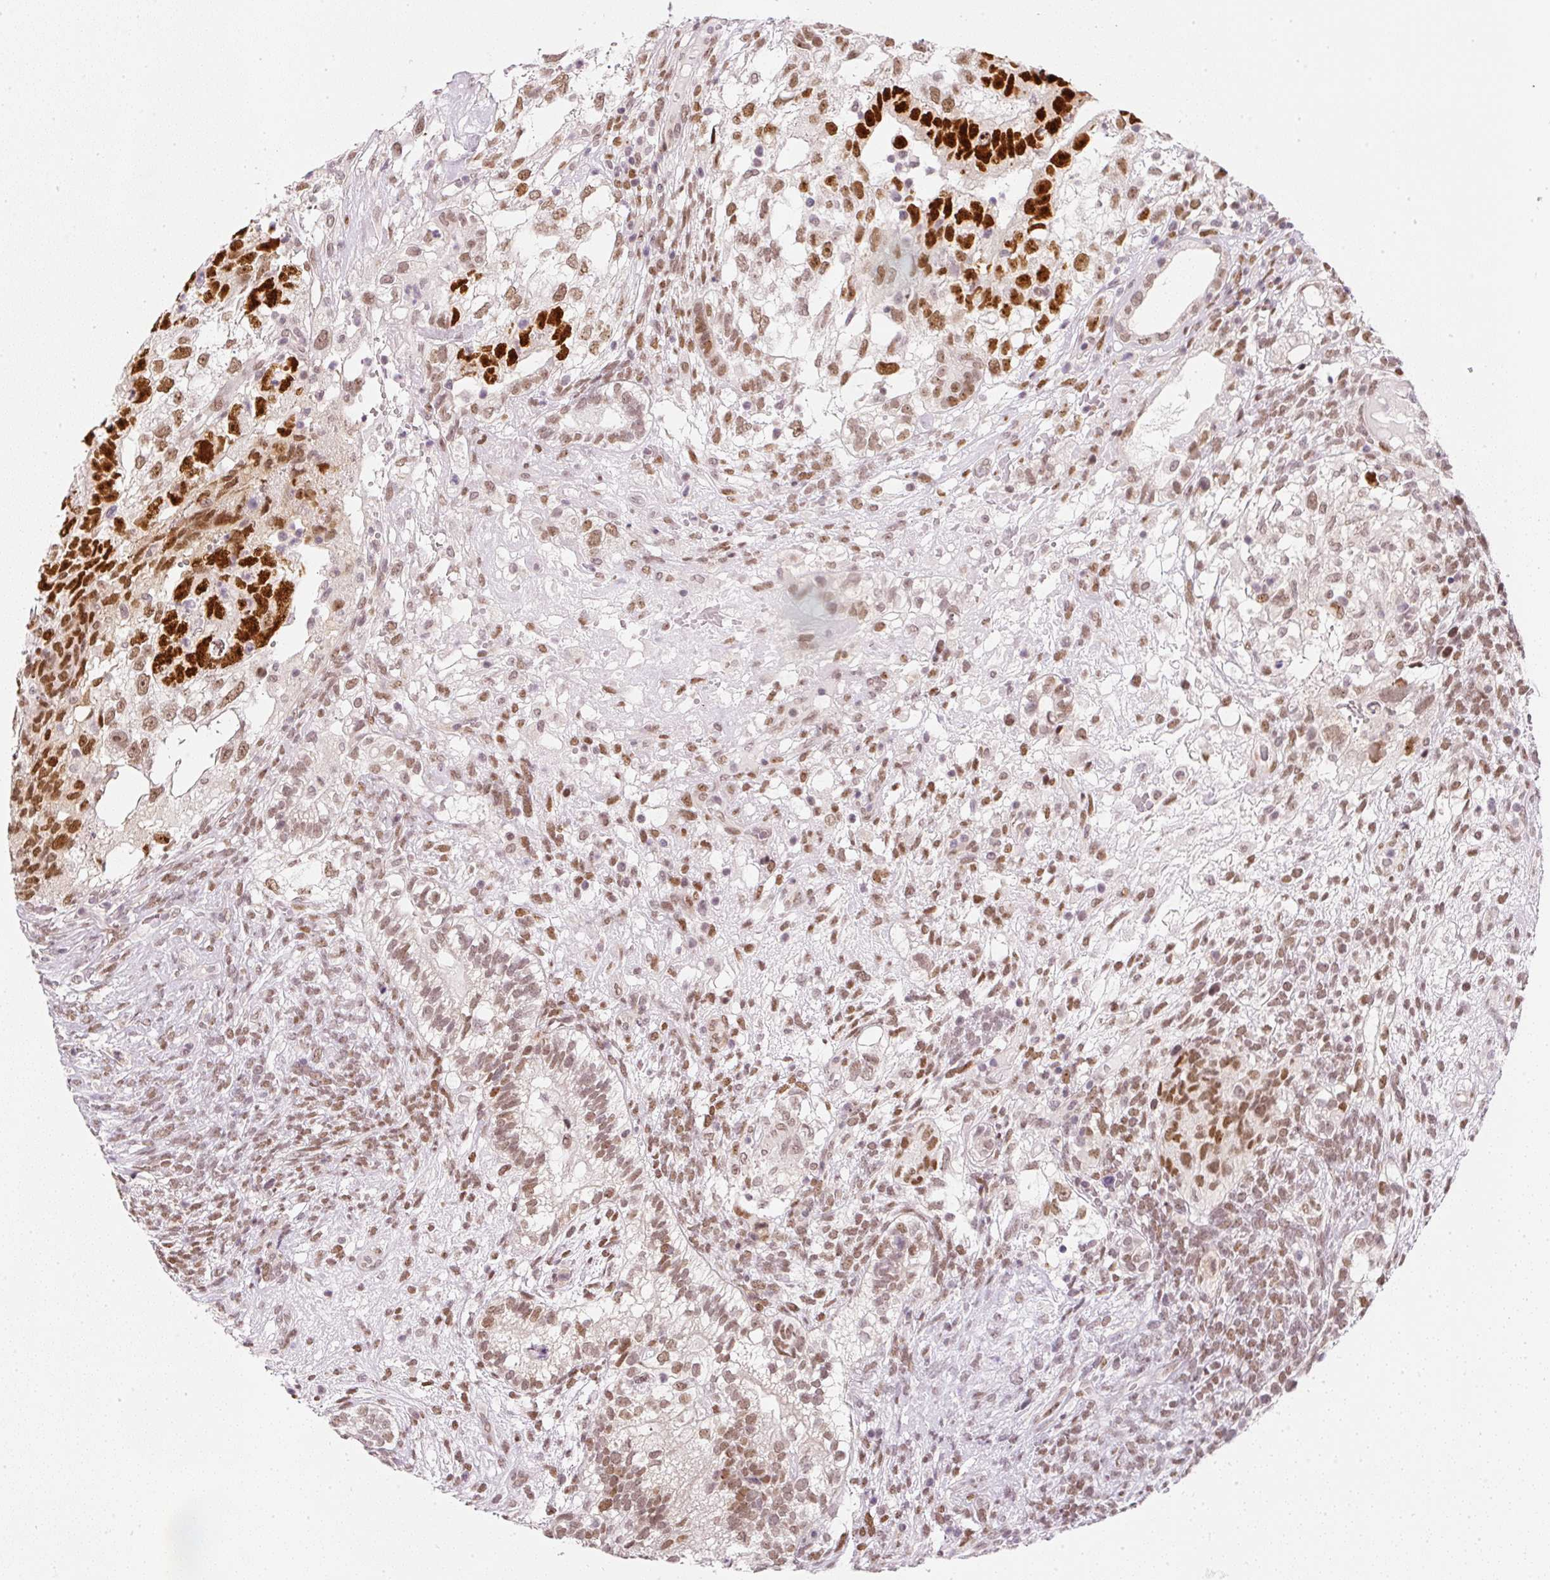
{"staining": {"intensity": "strong", "quantity": "25%-75%", "location": "nuclear"}, "tissue": "testis cancer", "cell_type": "Tumor cells", "image_type": "cancer", "snomed": [{"axis": "morphology", "description": "Seminoma, NOS"}, {"axis": "morphology", "description": "Carcinoma, Embryonal, NOS"}, {"axis": "topography", "description": "Testis"}], "caption": "Immunohistochemical staining of testis cancer (embryonal carcinoma) demonstrates high levels of strong nuclear protein staining in about 25%-75% of tumor cells.", "gene": "DPPA4", "patient": {"sex": "male", "age": 41}}